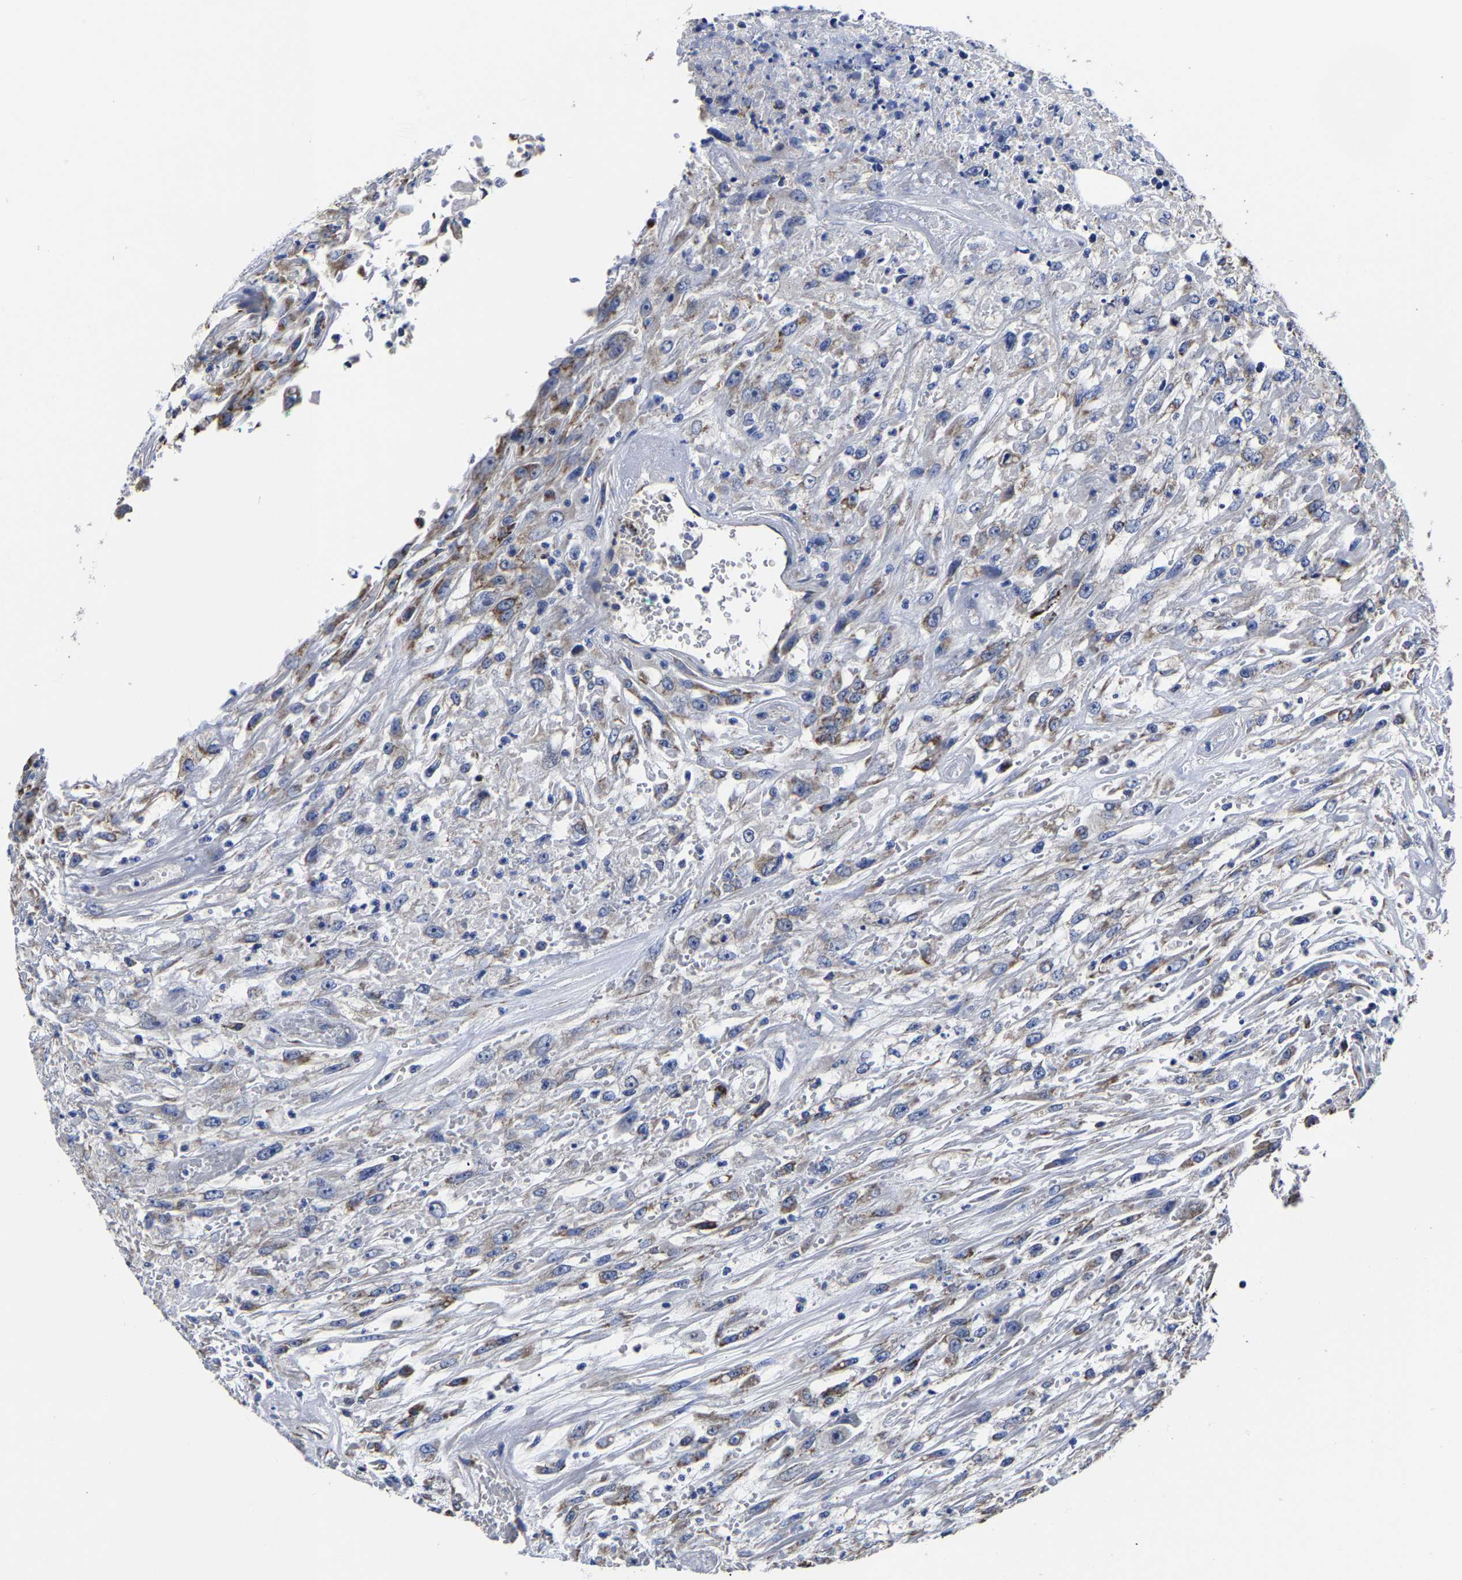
{"staining": {"intensity": "moderate", "quantity": "25%-75%", "location": "cytoplasmic/membranous"}, "tissue": "urothelial cancer", "cell_type": "Tumor cells", "image_type": "cancer", "snomed": [{"axis": "morphology", "description": "Urothelial carcinoma, High grade"}, {"axis": "topography", "description": "Urinary bladder"}], "caption": "This is an image of immunohistochemistry staining of urothelial carcinoma (high-grade), which shows moderate staining in the cytoplasmic/membranous of tumor cells.", "gene": "AASS", "patient": {"sex": "male", "age": 46}}